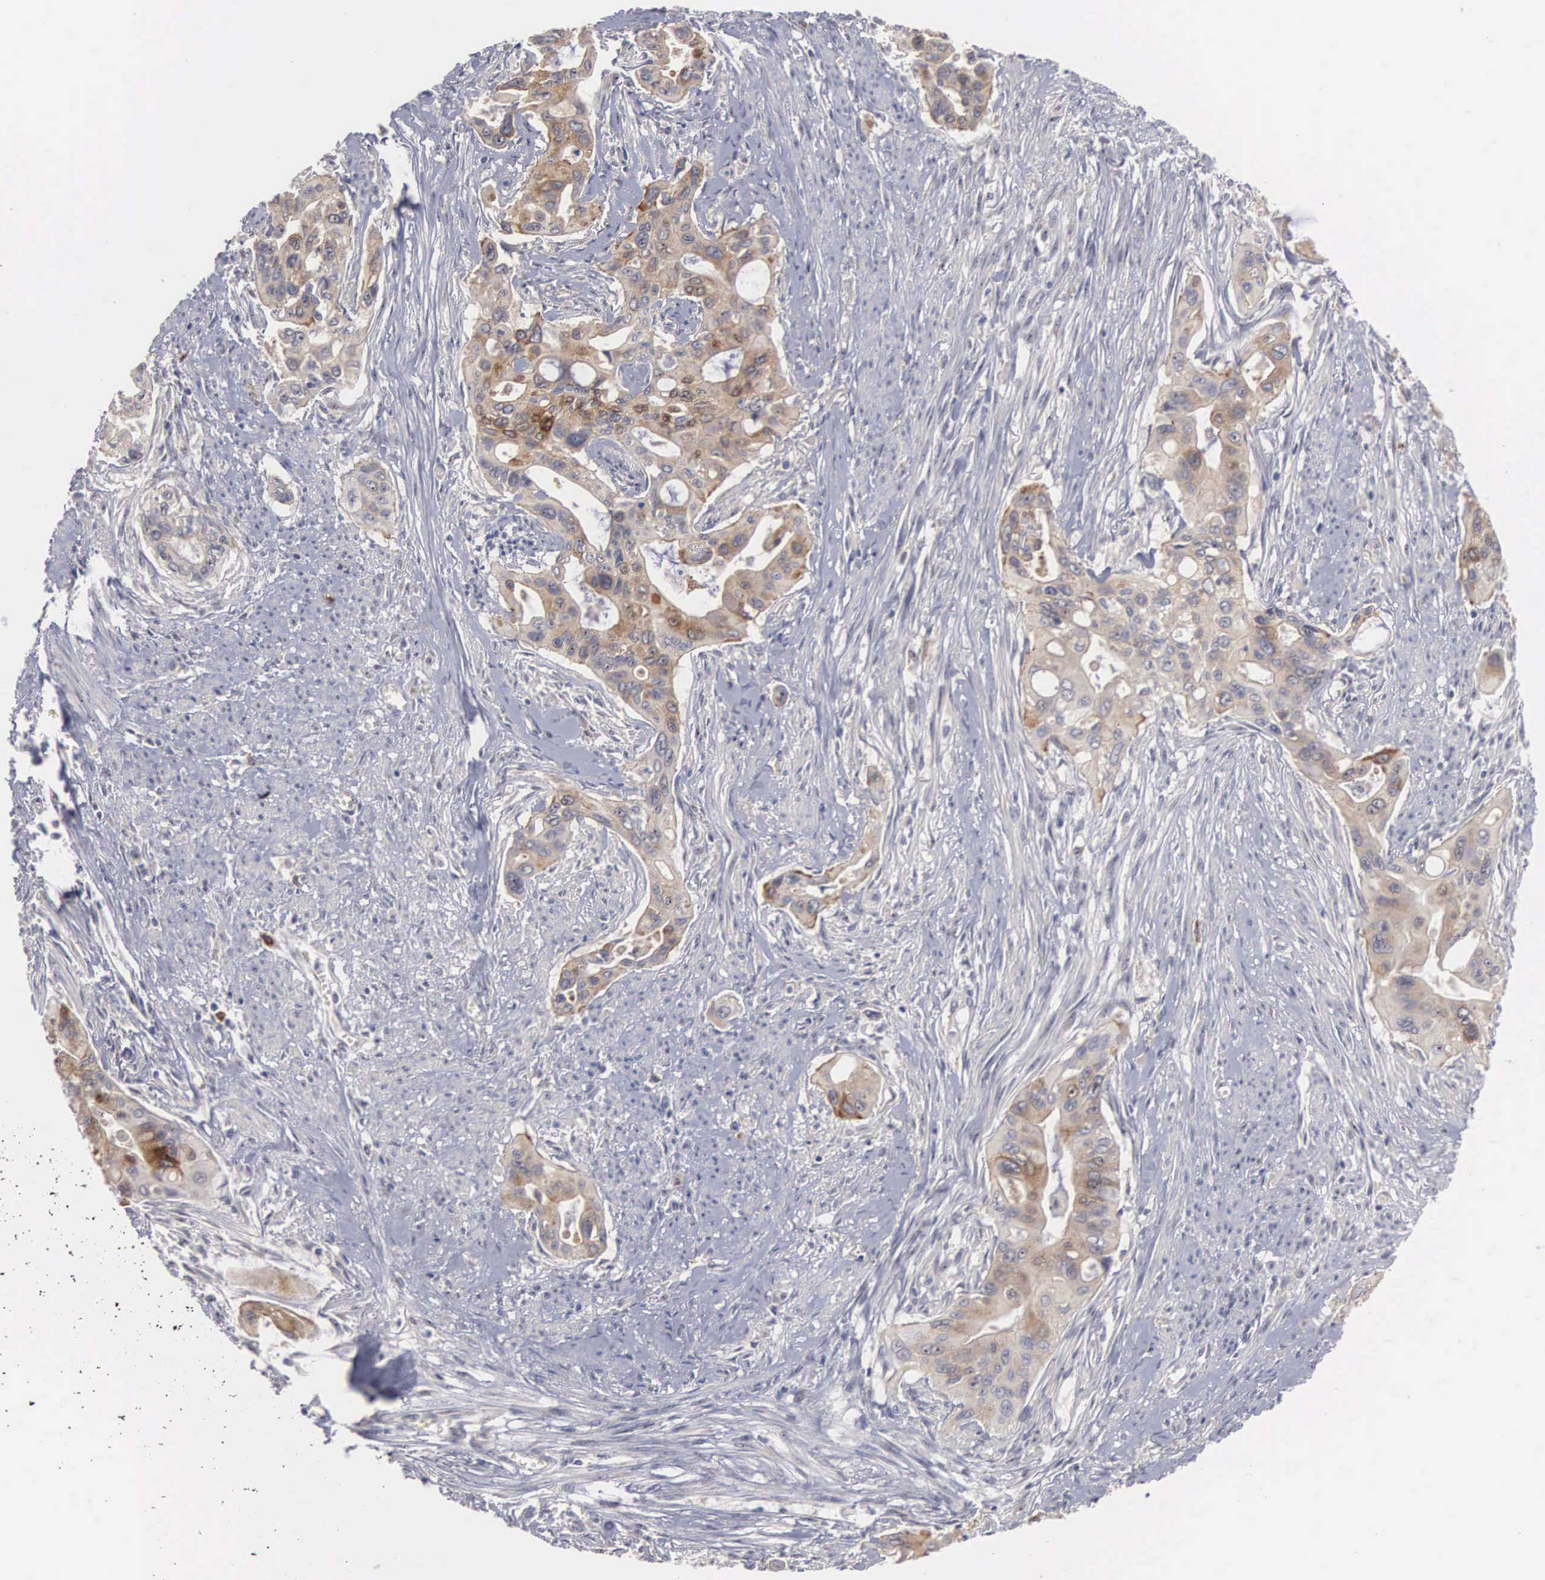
{"staining": {"intensity": "moderate", "quantity": ">75%", "location": "cytoplasmic/membranous,nuclear"}, "tissue": "pancreatic cancer", "cell_type": "Tumor cells", "image_type": "cancer", "snomed": [{"axis": "morphology", "description": "Adenocarcinoma, NOS"}, {"axis": "topography", "description": "Pancreas"}], "caption": "Immunohistochemical staining of human pancreatic adenocarcinoma reveals moderate cytoplasmic/membranous and nuclear protein positivity in about >75% of tumor cells.", "gene": "AMN", "patient": {"sex": "male", "age": 77}}